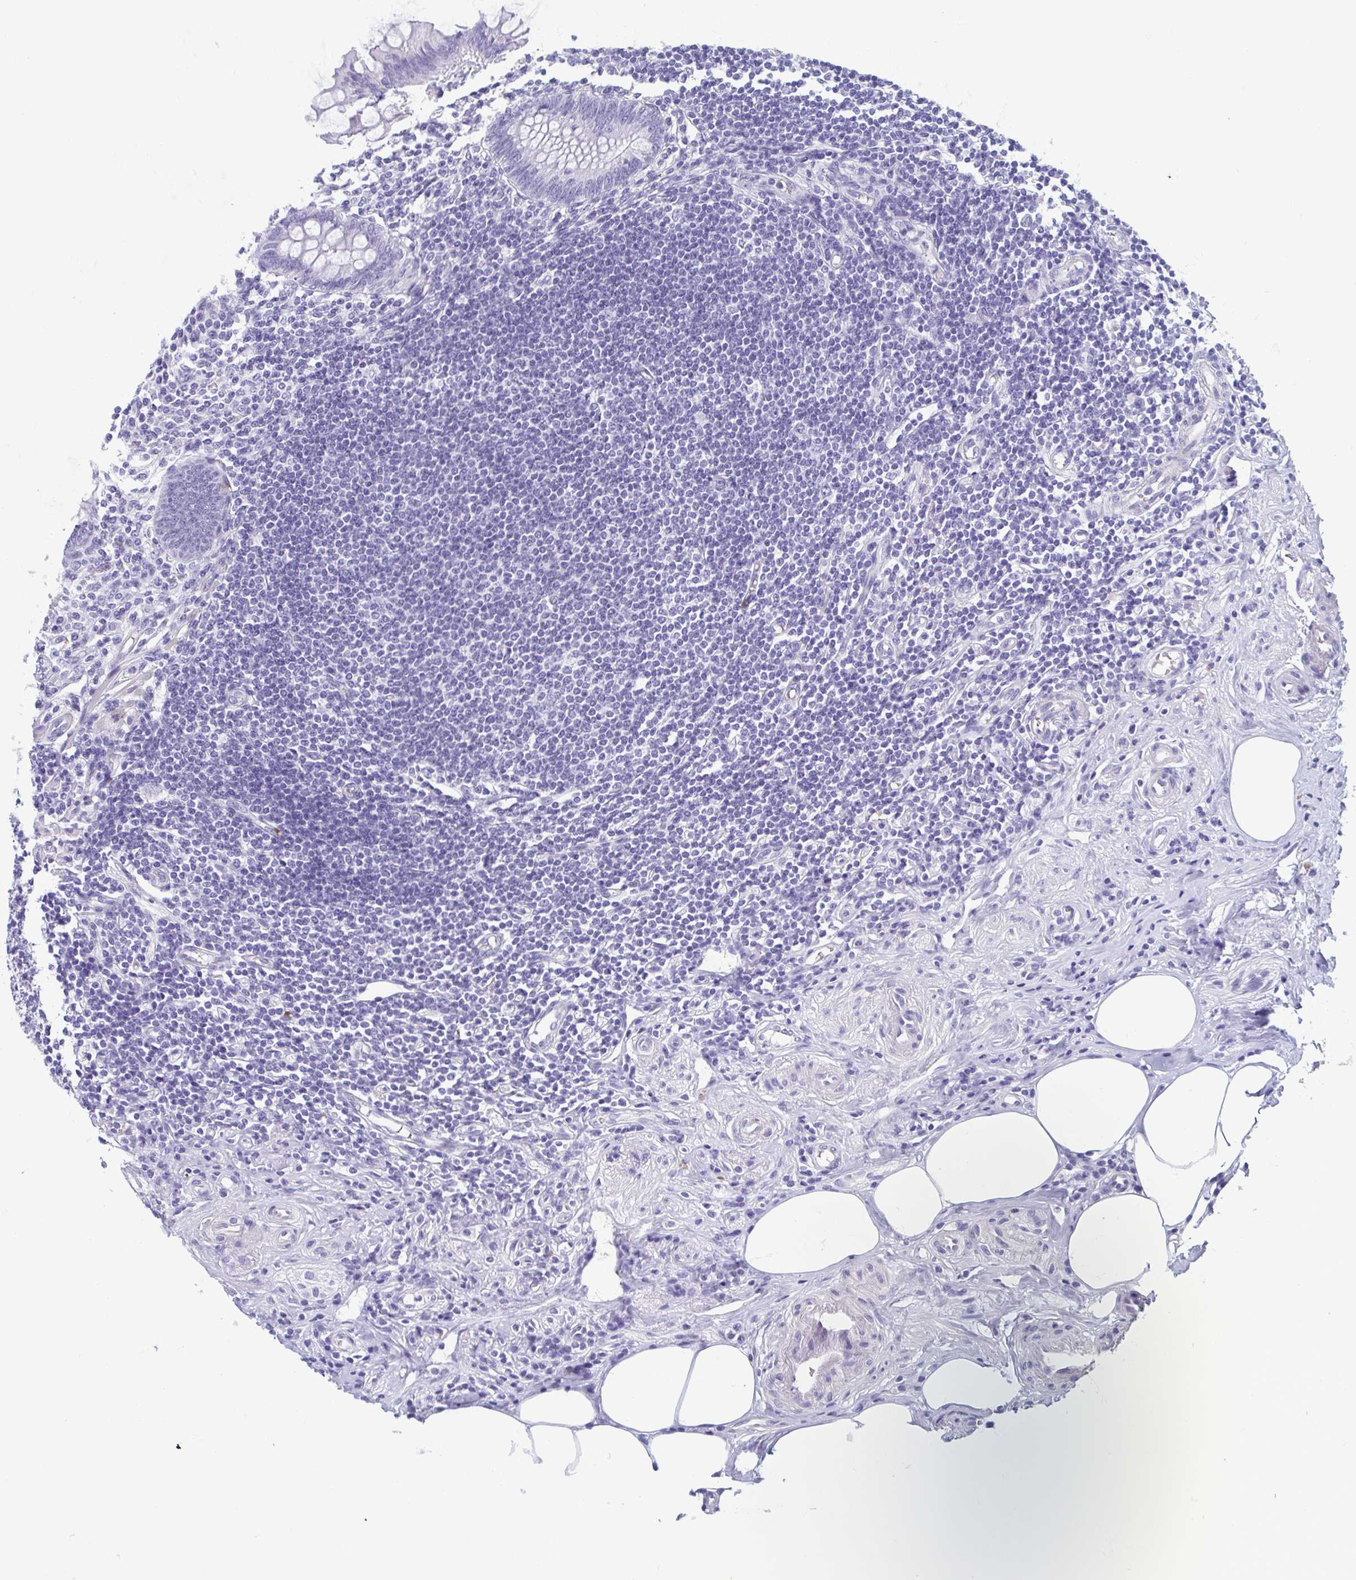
{"staining": {"intensity": "negative", "quantity": "none", "location": "none"}, "tissue": "appendix", "cell_type": "Glandular cells", "image_type": "normal", "snomed": [{"axis": "morphology", "description": "Normal tissue, NOS"}, {"axis": "topography", "description": "Appendix"}], "caption": "Immunohistochemistry of unremarkable human appendix displays no positivity in glandular cells. Brightfield microscopy of immunohistochemistry stained with DAB (3,3'-diaminobenzidine) (brown) and hematoxylin (blue), captured at high magnification.", "gene": "MORC4", "patient": {"sex": "female", "age": 57}}